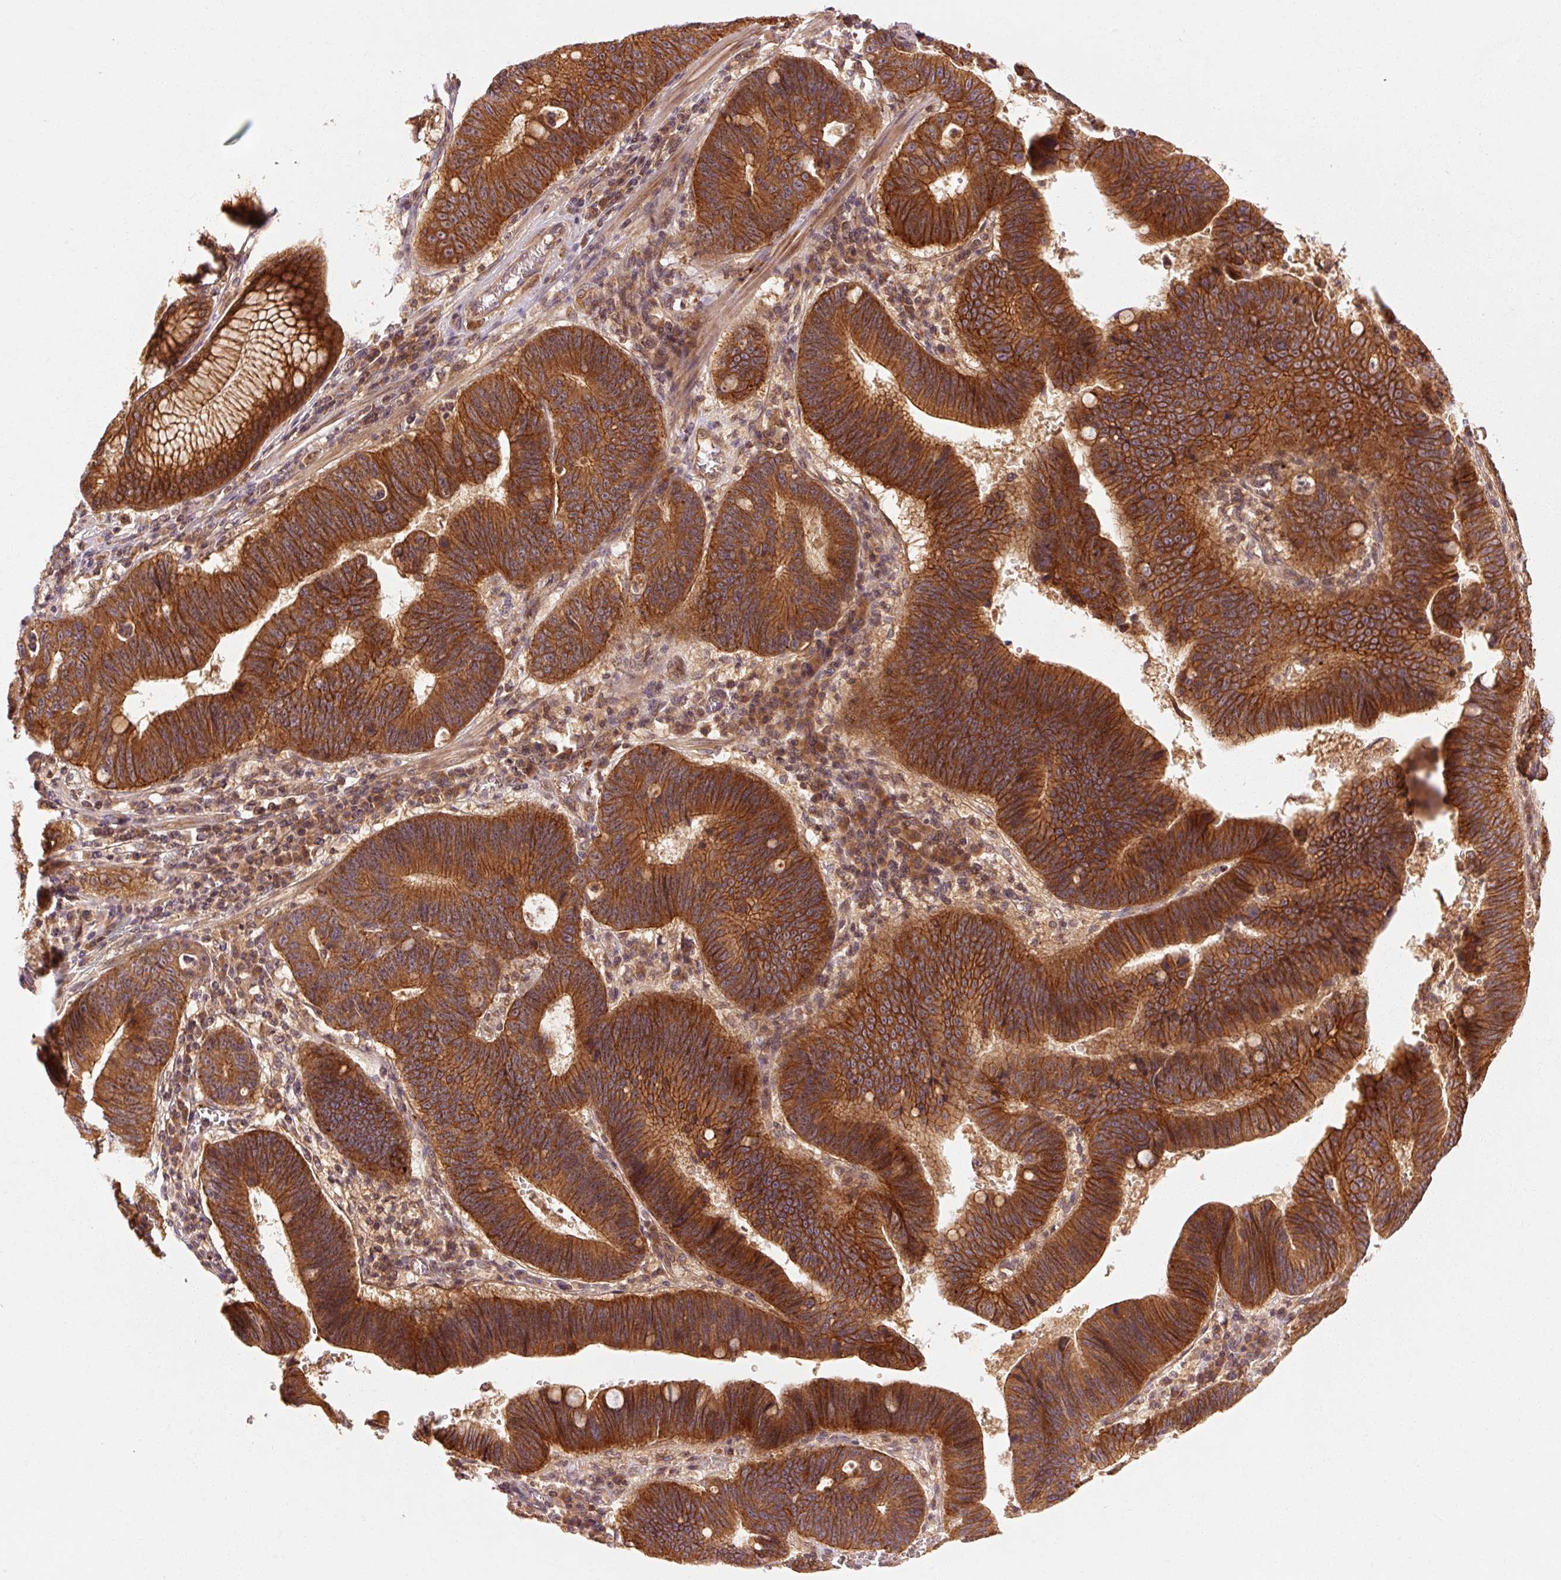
{"staining": {"intensity": "strong", "quantity": ">75%", "location": "cytoplasmic/membranous"}, "tissue": "stomach cancer", "cell_type": "Tumor cells", "image_type": "cancer", "snomed": [{"axis": "morphology", "description": "Adenocarcinoma, NOS"}, {"axis": "topography", "description": "Stomach"}], "caption": "High-power microscopy captured an immunohistochemistry histopathology image of stomach cancer (adenocarcinoma), revealing strong cytoplasmic/membranous positivity in approximately >75% of tumor cells.", "gene": "CTNNA1", "patient": {"sex": "male", "age": 59}}